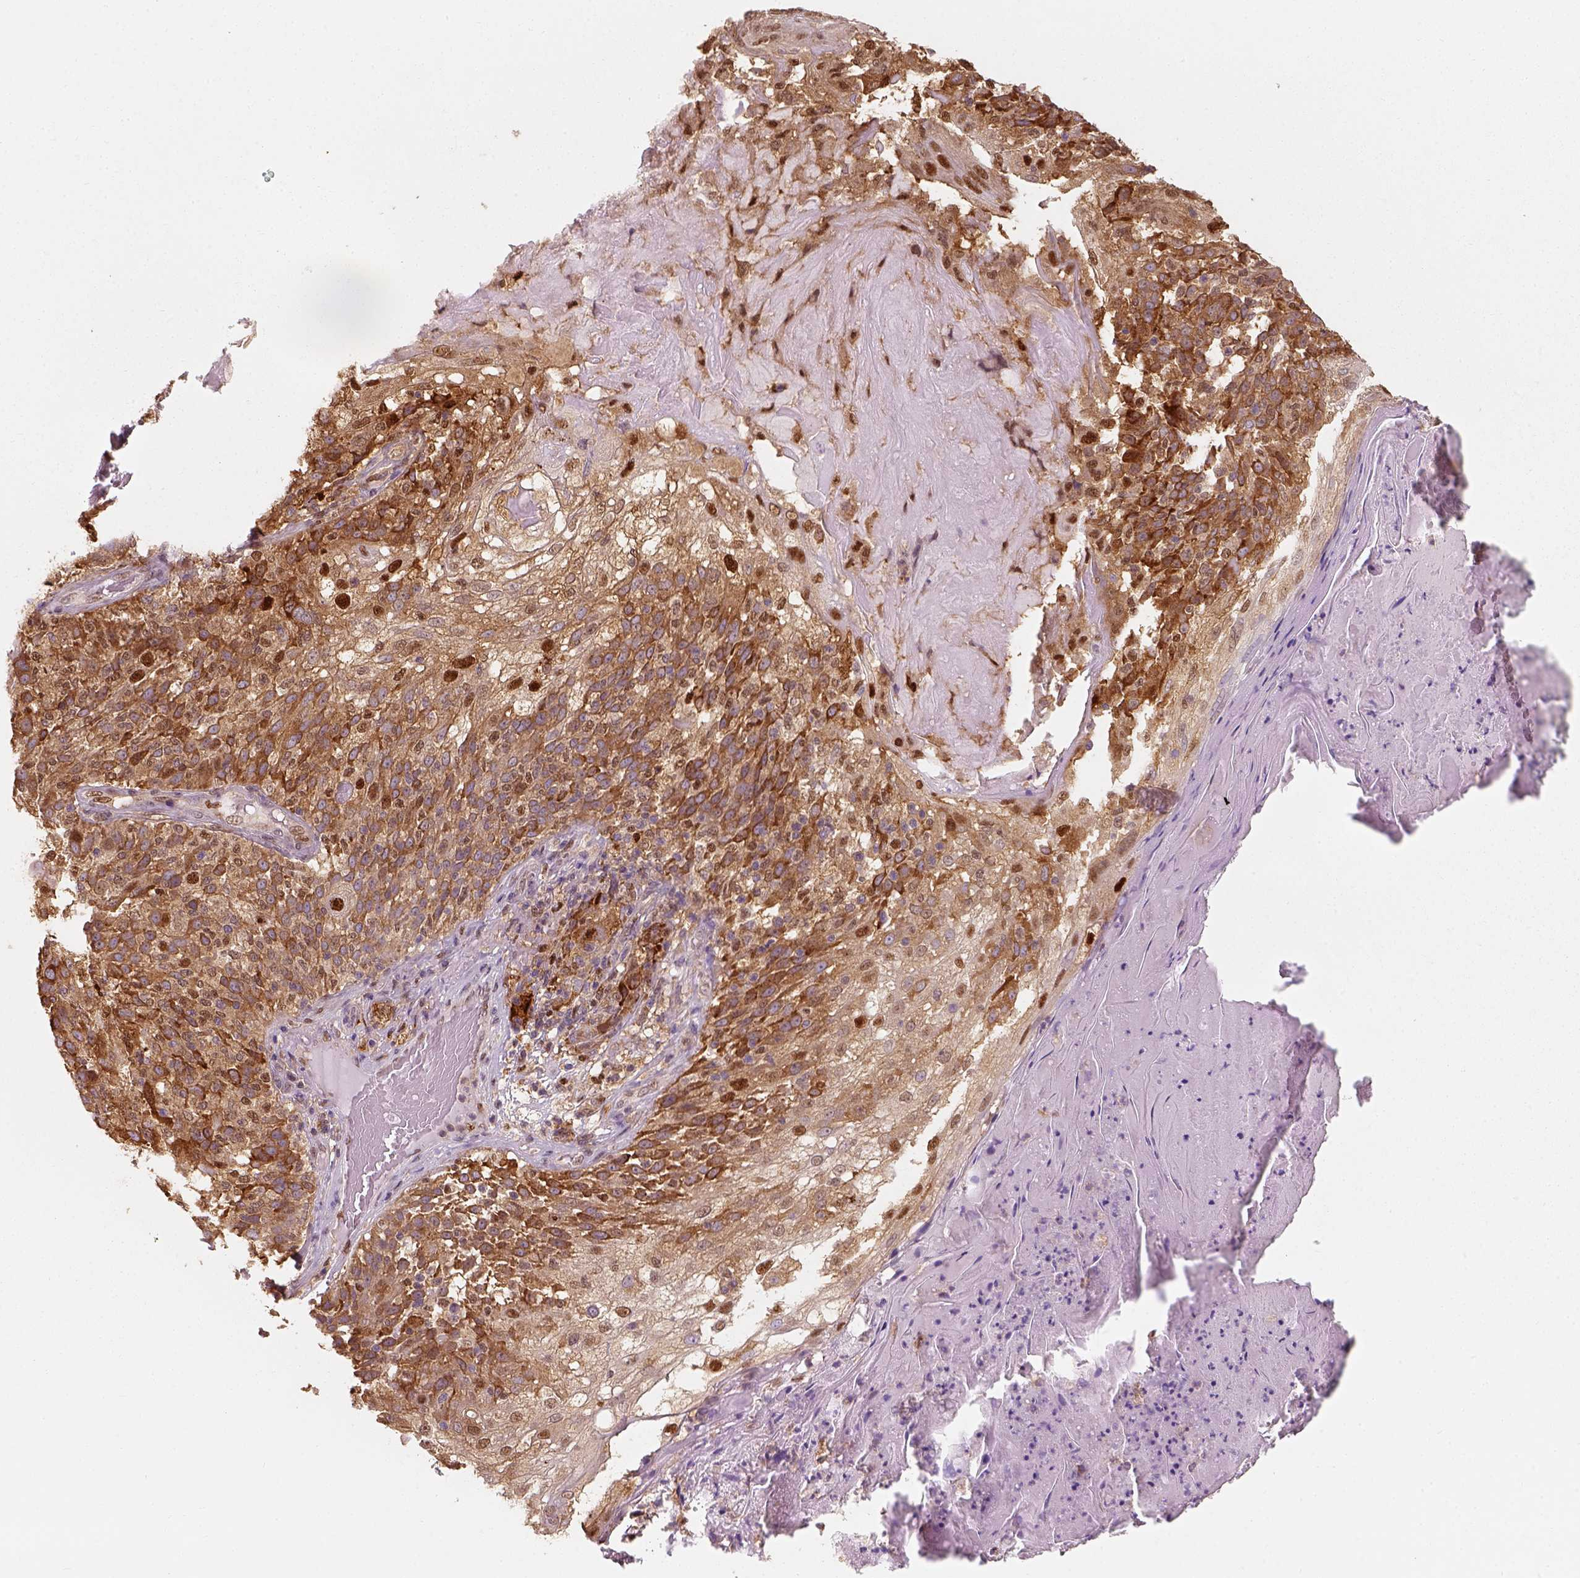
{"staining": {"intensity": "strong", "quantity": ">75%", "location": "cytoplasmic/membranous"}, "tissue": "skin cancer", "cell_type": "Tumor cells", "image_type": "cancer", "snomed": [{"axis": "morphology", "description": "Normal tissue, NOS"}, {"axis": "morphology", "description": "Squamous cell carcinoma, NOS"}, {"axis": "topography", "description": "Skin"}], "caption": "Squamous cell carcinoma (skin) stained with immunohistochemistry (IHC) reveals strong cytoplasmic/membranous staining in about >75% of tumor cells.", "gene": "SQSTM1", "patient": {"sex": "female", "age": 83}}